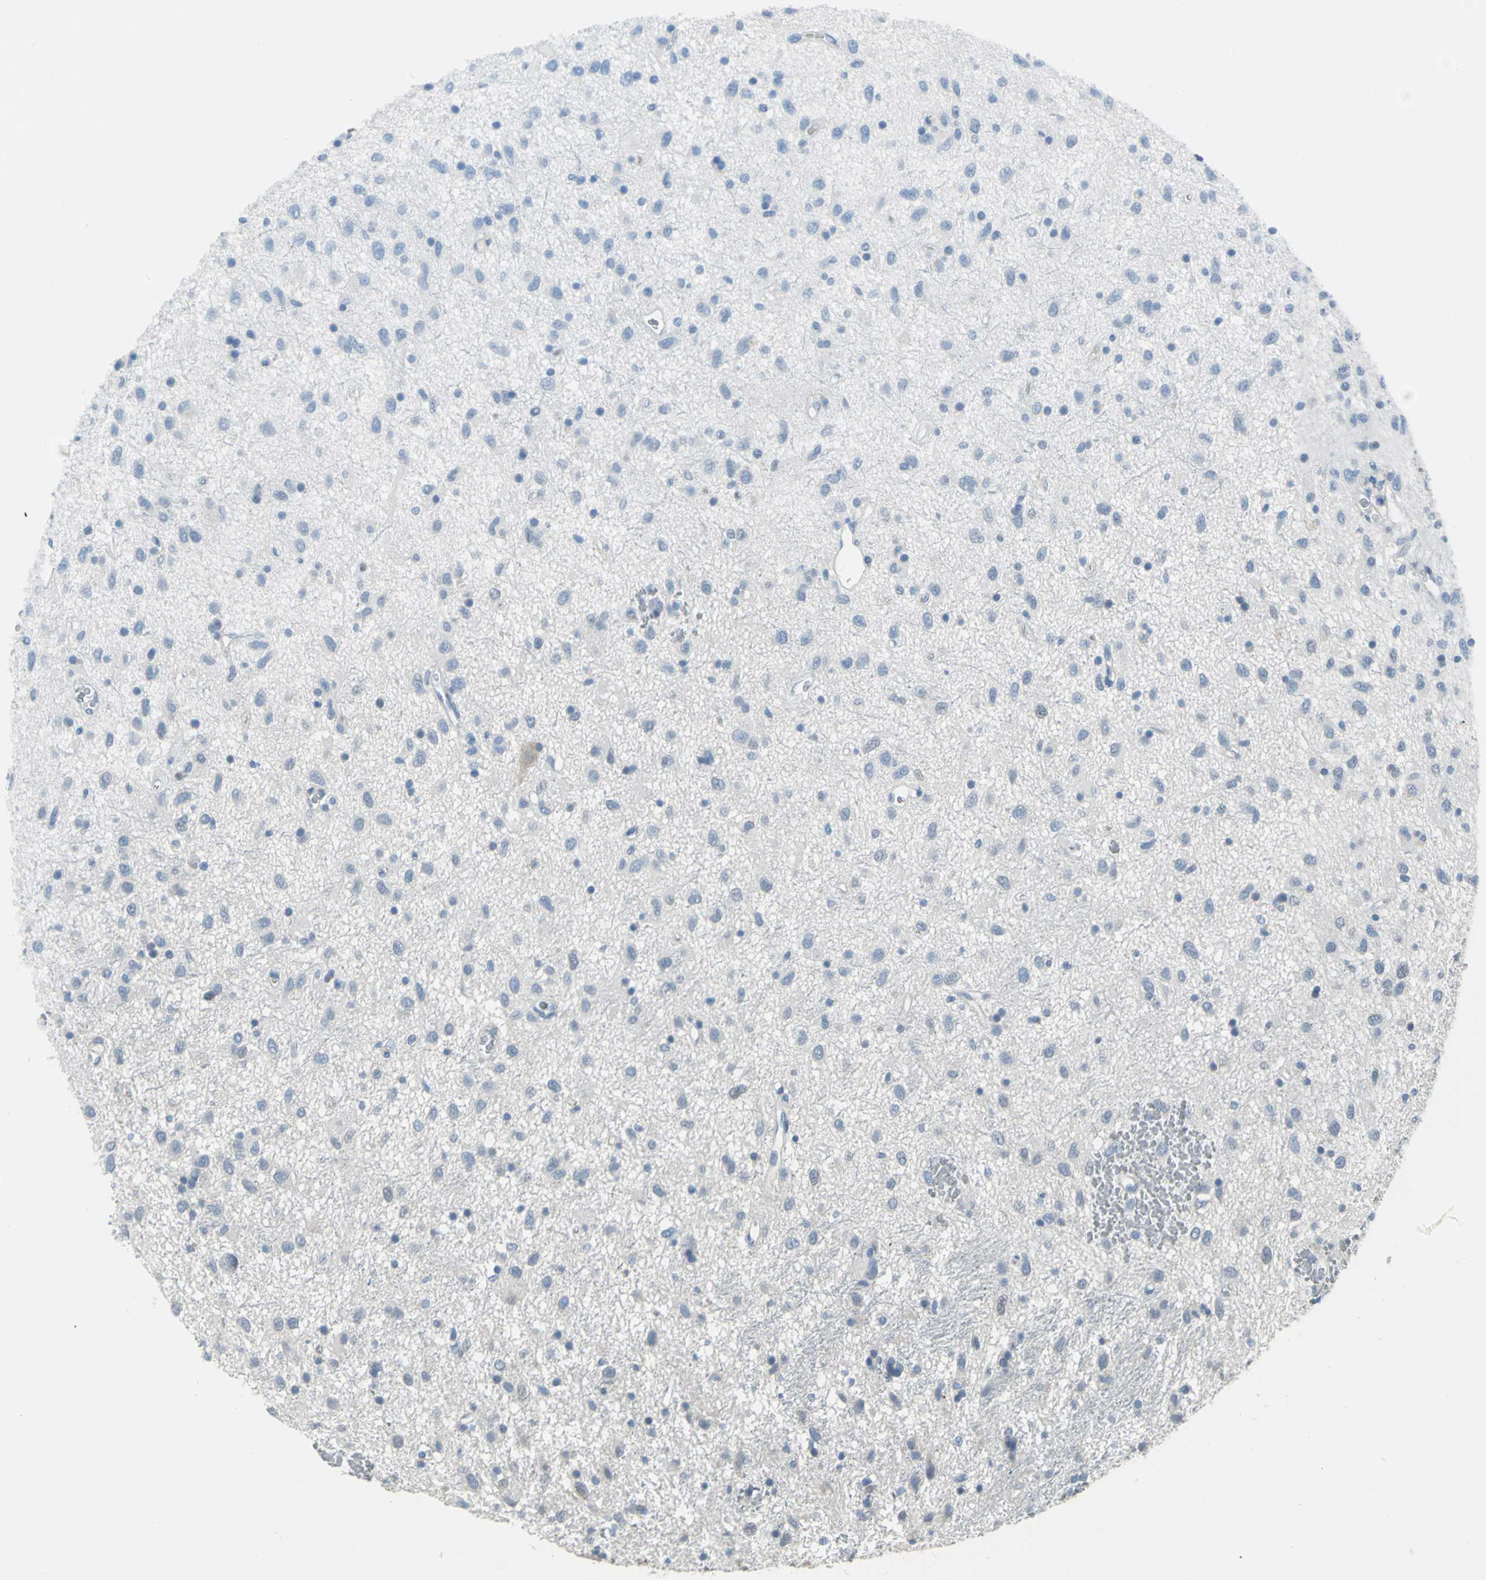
{"staining": {"intensity": "negative", "quantity": "none", "location": "none"}, "tissue": "glioma", "cell_type": "Tumor cells", "image_type": "cancer", "snomed": [{"axis": "morphology", "description": "Glioma, malignant, Low grade"}, {"axis": "topography", "description": "Brain"}], "caption": "Human malignant glioma (low-grade) stained for a protein using immunohistochemistry reveals no positivity in tumor cells.", "gene": "MCM3", "patient": {"sex": "male", "age": 77}}